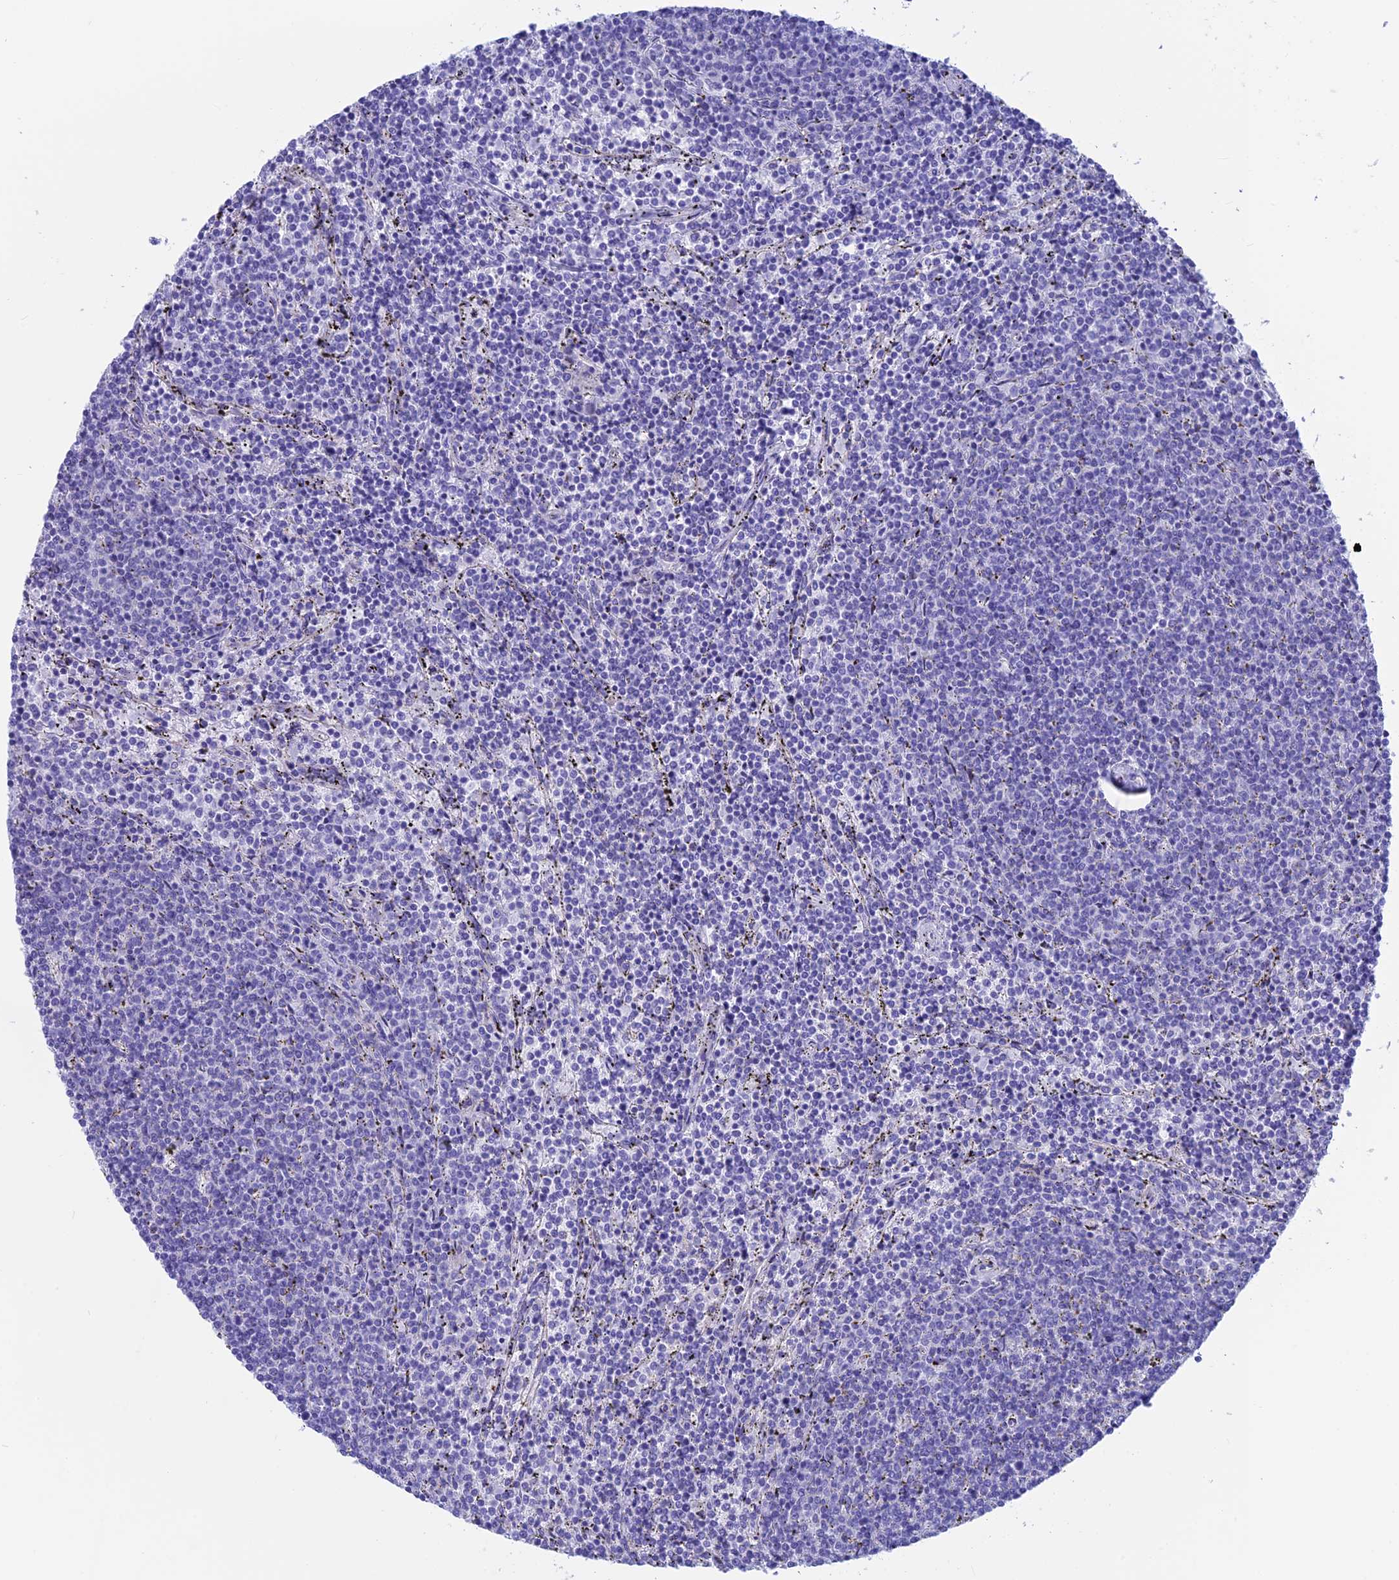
{"staining": {"intensity": "negative", "quantity": "none", "location": "none"}, "tissue": "lymphoma", "cell_type": "Tumor cells", "image_type": "cancer", "snomed": [{"axis": "morphology", "description": "Malignant lymphoma, non-Hodgkin's type, Low grade"}, {"axis": "topography", "description": "Spleen"}], "caption": "Histopathology image shows no protein expression in tumor cells of malignant lymphoma, non-Hodgkin's type (low-grade) tissue.", "gene": "GNGT2", "patient": {"sex": "female", "age": 50}}